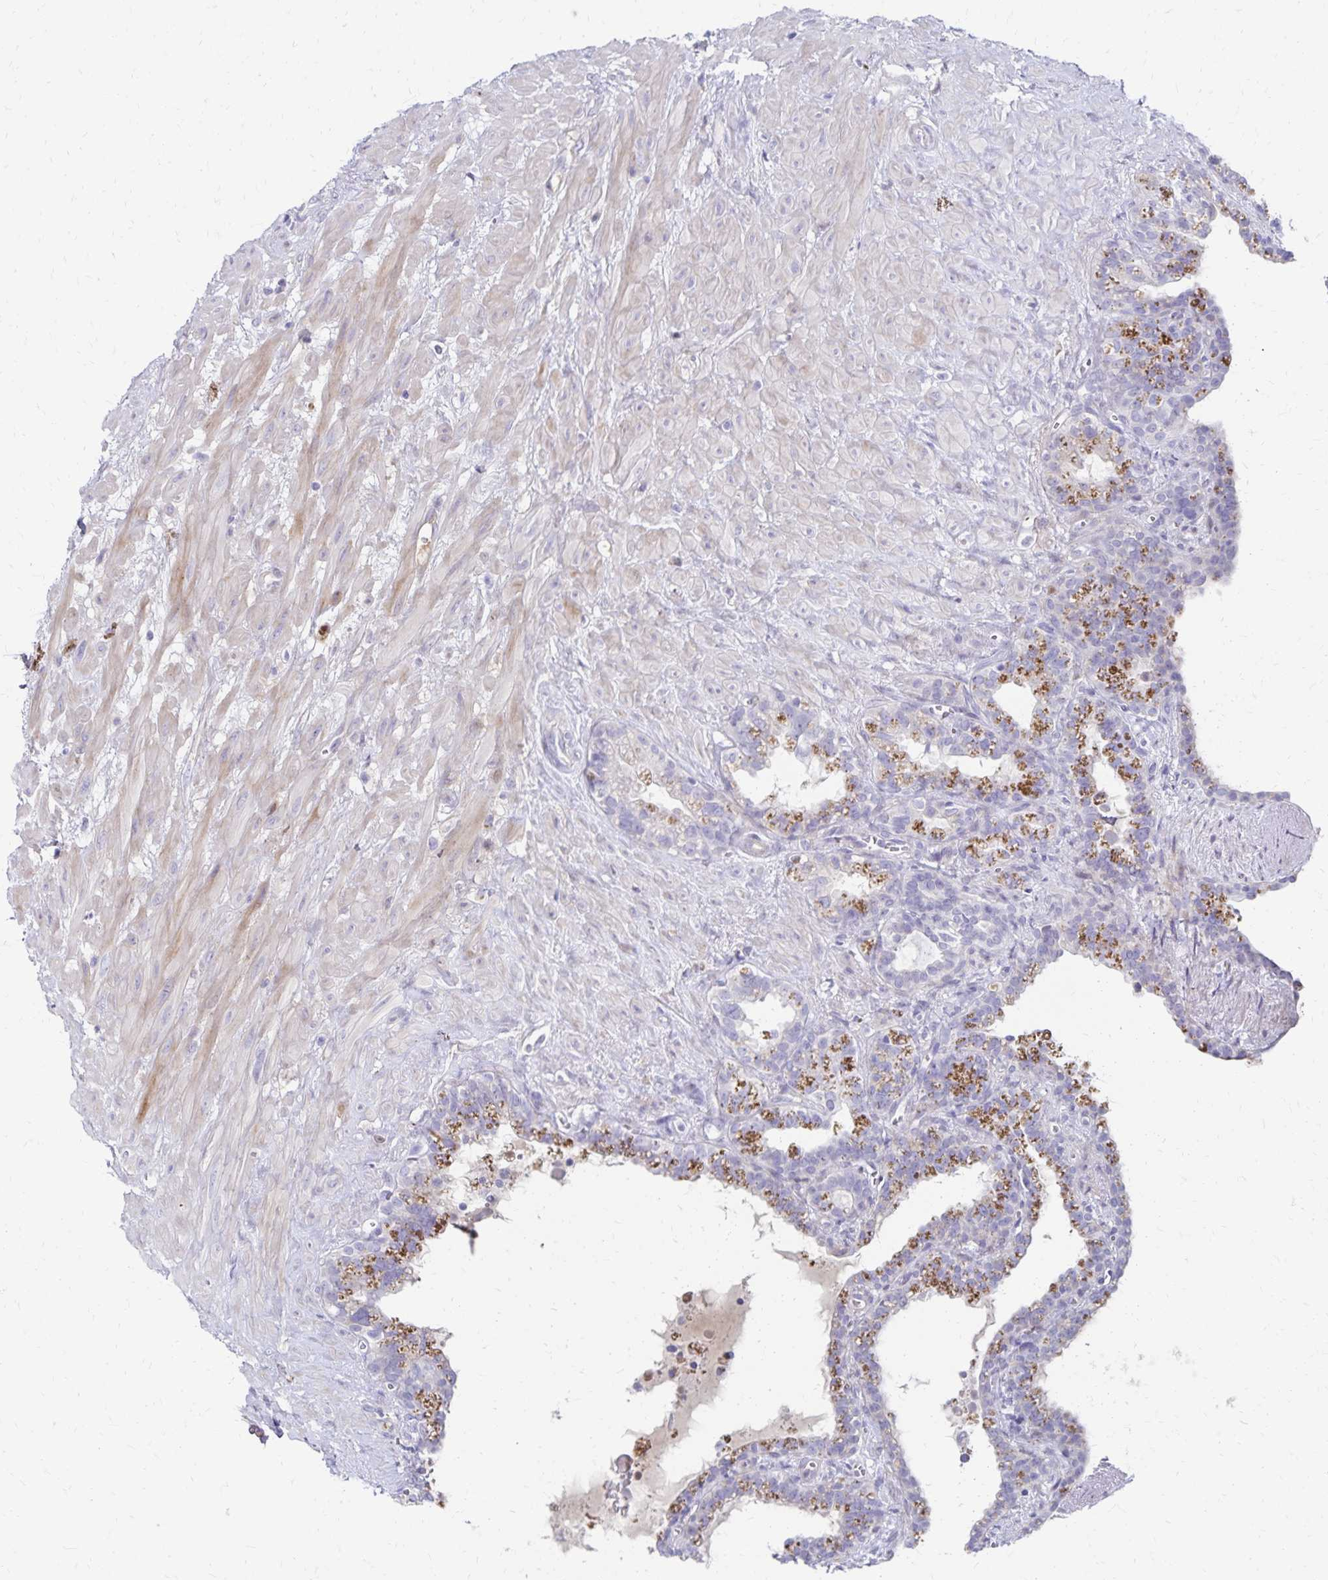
{"staining": {"intensity": "negative", "quantity": "none", "location": "none"}, "tissue": "seminal vesicle", "cell_type": "Glandular cells", "image_type": "normal", "snomed": [{"axis": "morphology", "description": "Normal tissue, NOS"}, {"axis": "topography", "description": "Seminal veicle"}], "caption": "The photomicrograph shows no staining of glandular cells in benign seminal vesicle.", "gene": "NECAP1", "patient": {"sex": "male", "age": 76}}